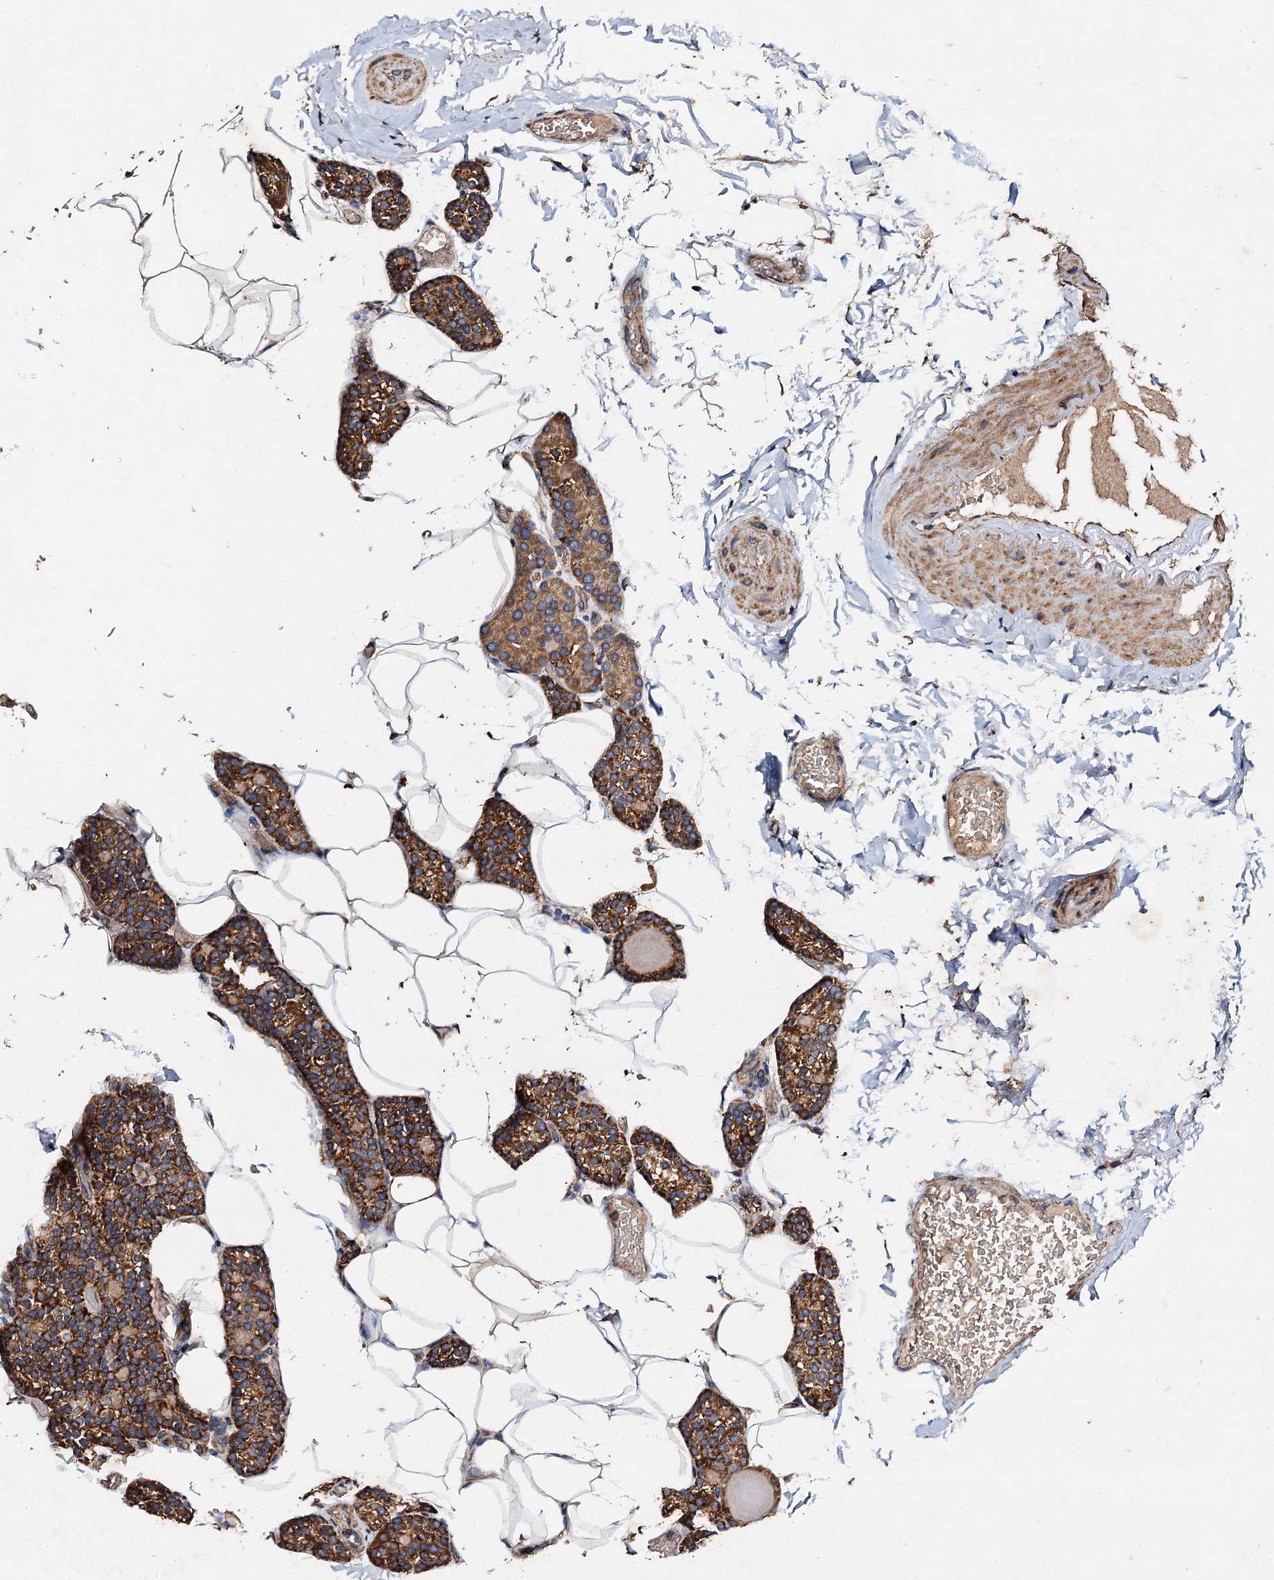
{"staining": {"intensity": "strong", "quantity": ">75%", "location": "cytoplasmic/membranous"}, "tissue": "parathyroid gland", "cell_type": "Glandular cells", "image_type": "normal", "snomed": [{"axis": "morphology", "description": "Normal tissue, NOS"}, {"axis": "topography", "description": "Parathyroid gland"}], "caption": "Immunohistochemical staining of normal human parathyroid gland displays high levels of strong cytoplasmic/membranous positivity in about >75% of glandular cells.", "gene": "NDUFA13", "patient": {"sex": "male", "age": 52}}